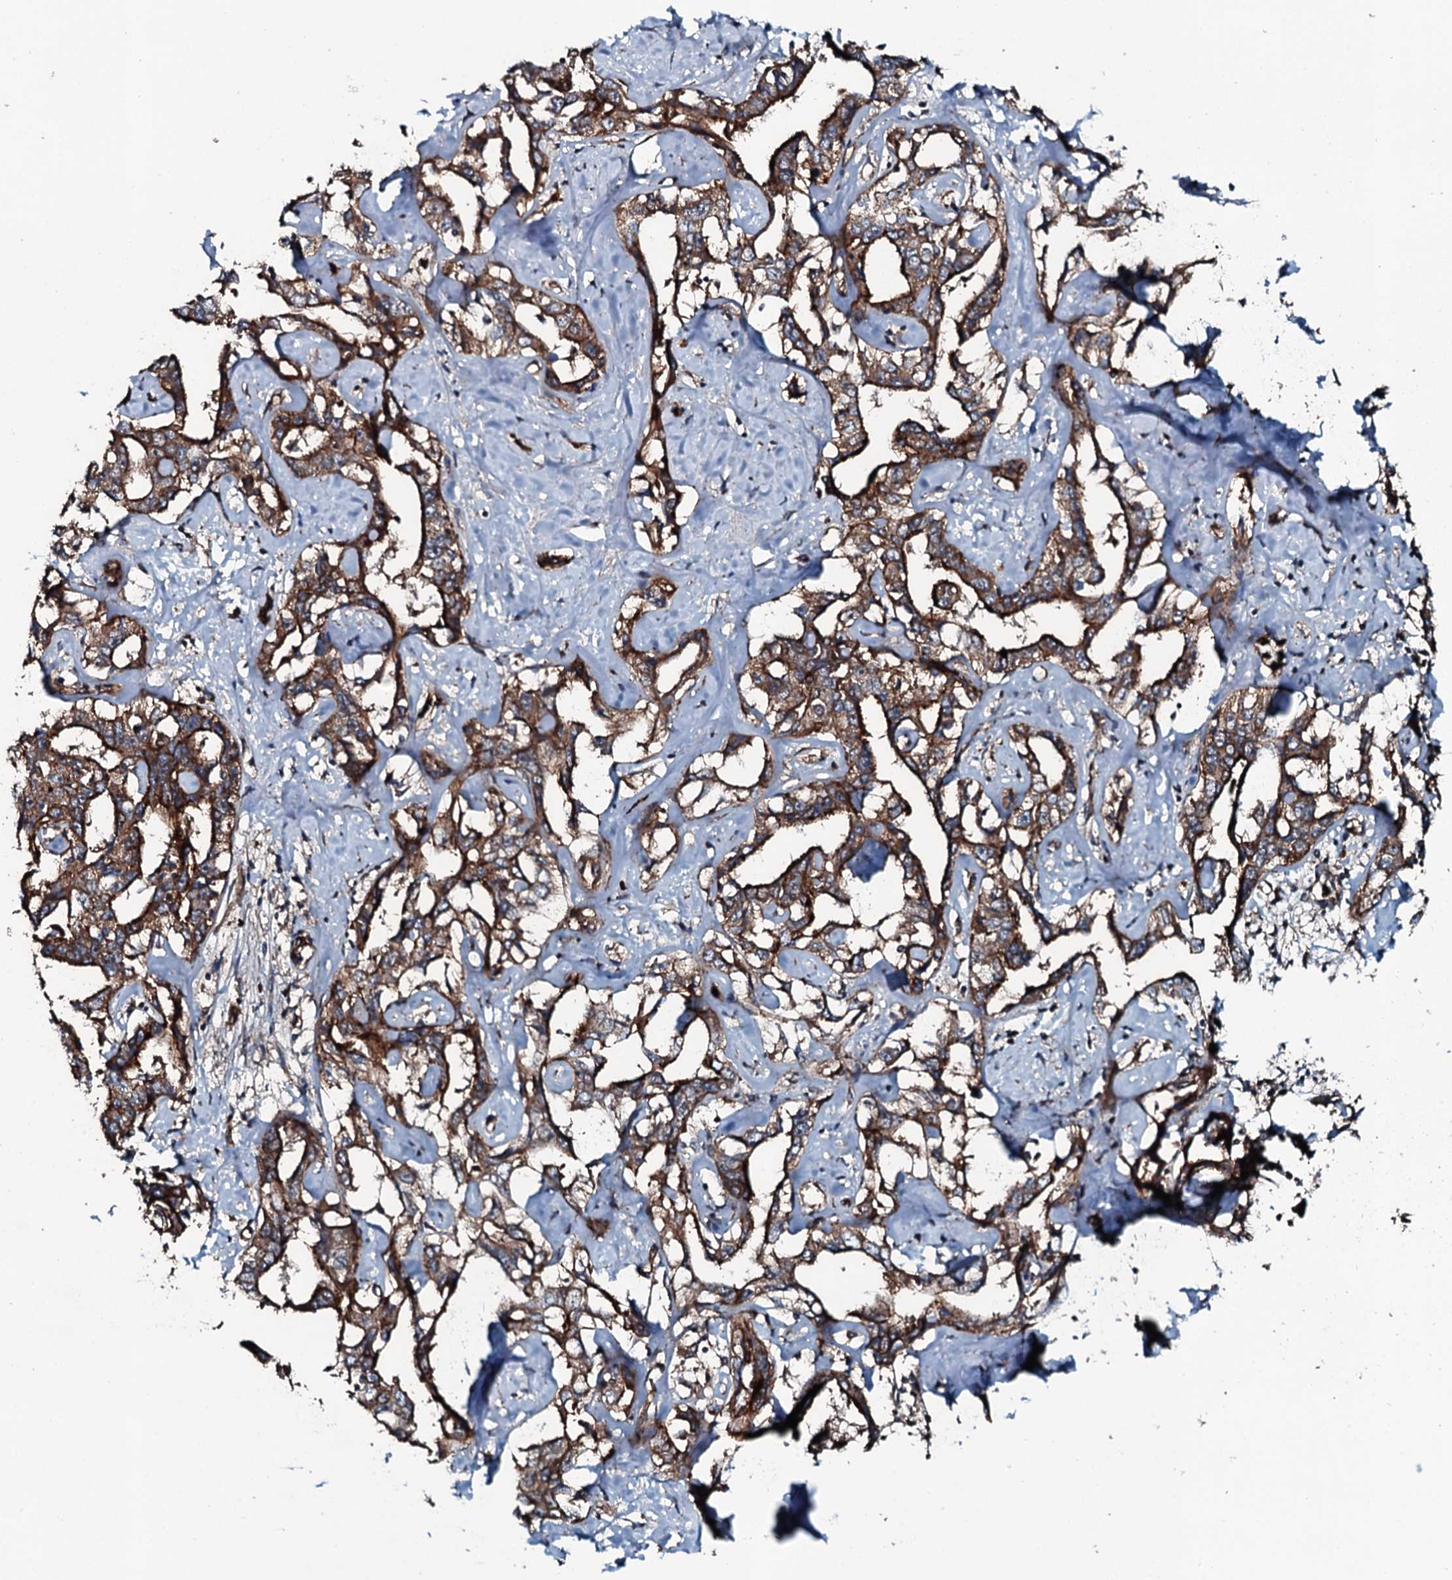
{"staining": {"intensity": "strong", "quantity": ">75%", "location": "cytoplasmic/membranous"}, "tissue": "liver cancer", "cell_type": "Tumor cells", "image_type": "cancer", "snomed": [{"axis": "morphology", "description": "Cholangiocarcinoma"}, {"axis": "topography", "description": "Liver"}], "caption": "Cholangiocarcinoma (liver) tissue shows strong cytoplasmic/membranous positivity in approximately >75% of tumor cells, visualized by immunohistochemistry. The protein of interest is stained brown, and the nuclei are stained in blue (DAB (3,3'-diaminobenzidine) IHC with brightfield microscopy, high magnification).", "gene": "TRIM7", "patient": {"sex": "male", "age": 59}}